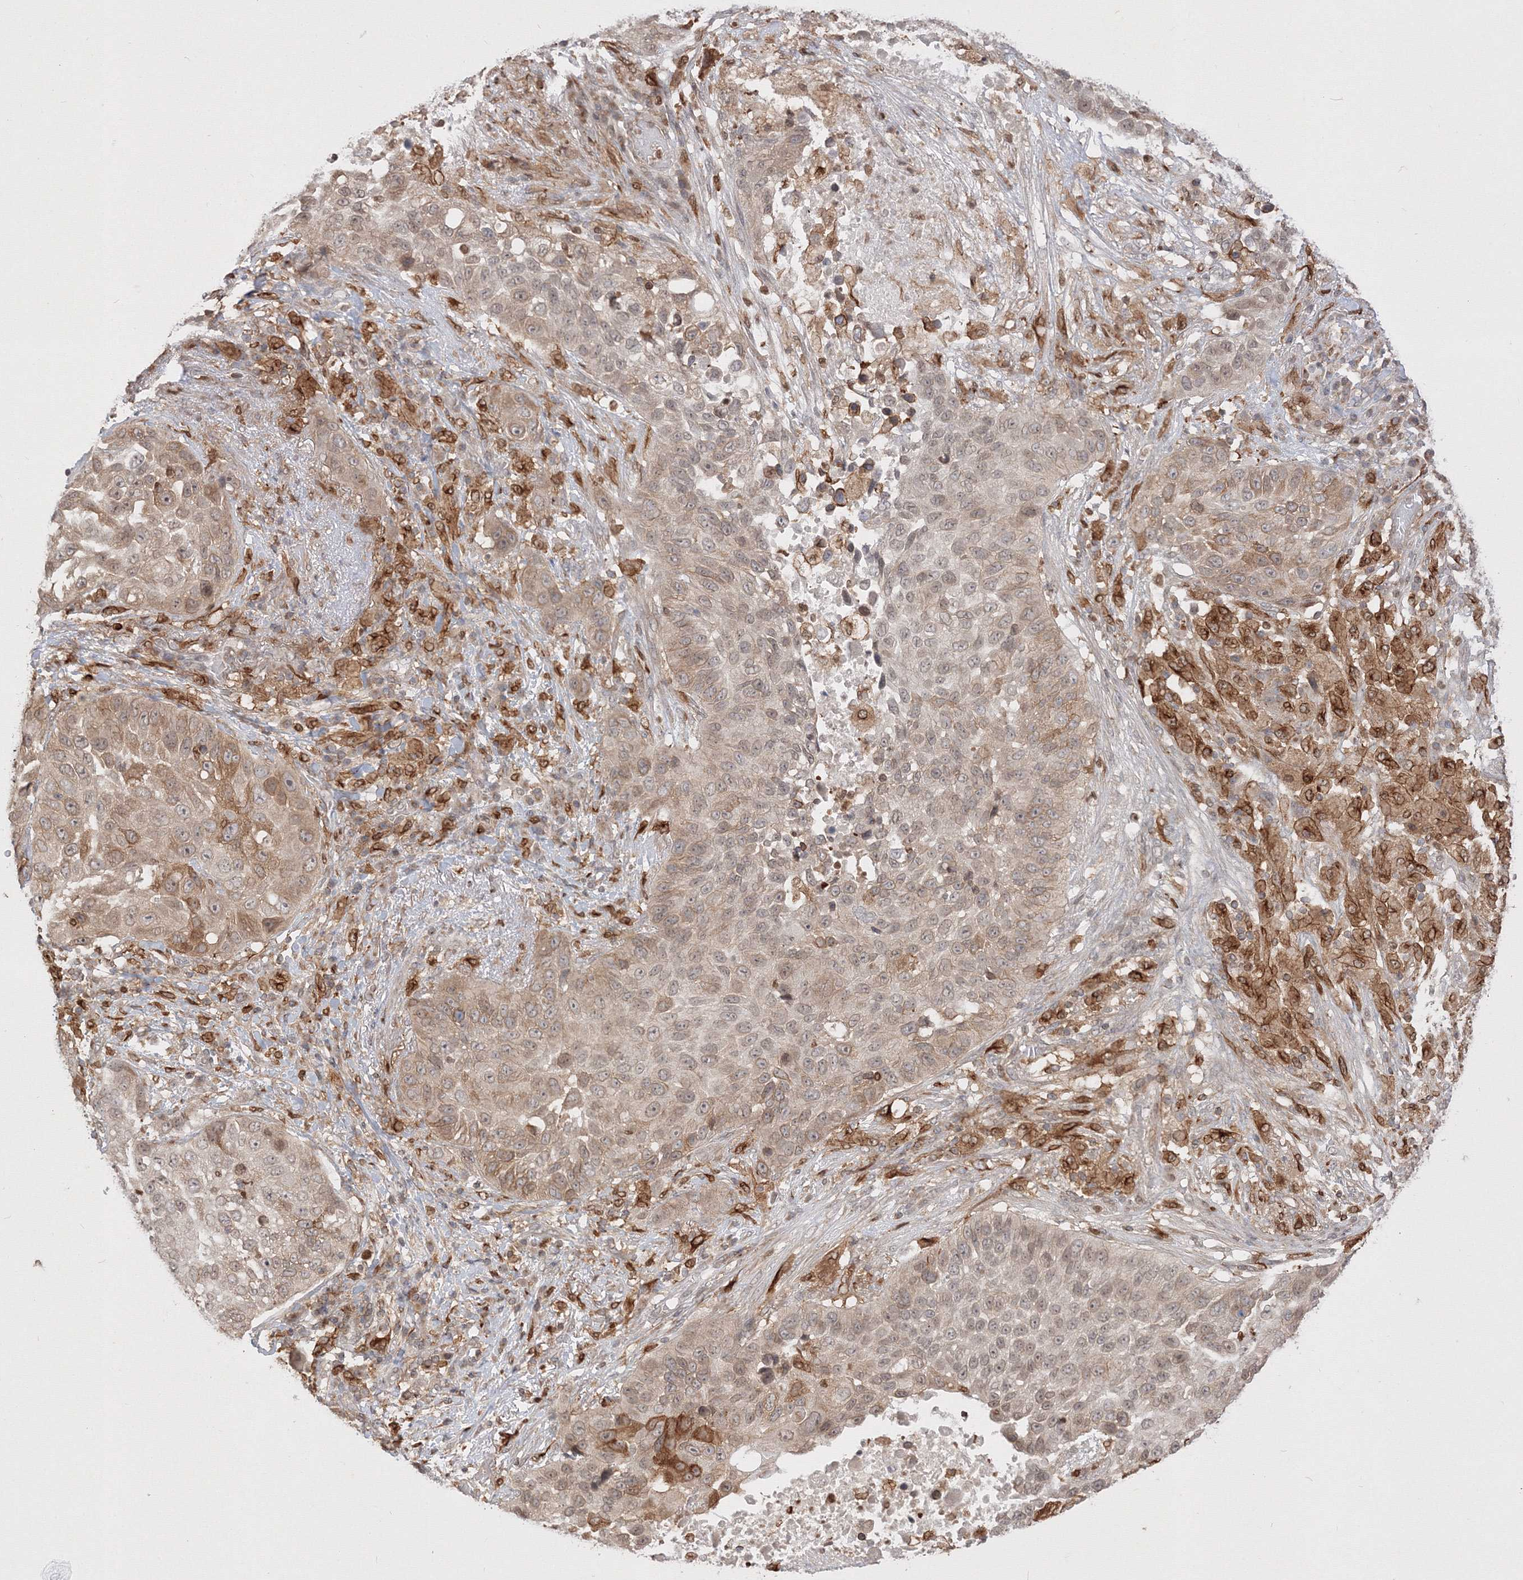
{"staining": {"intensity": "moderate", "quantity": "<25%", "location": "cytoplasmic/membranous"}, "tissue": "lung cancer", "cell_type": "Tumor cells", "image_type": "cancer", "snomed": [{"axis": "morphology", "description": "Squamous cell carcinoma, NOS"}, {"axis": "topography", "description": "Lung"}], "caption": "High-magnification brightfield microscopy of lung cancer stained with DAB (brown) and counterstained with hematoxylin (blue). tumor cells exhibit moderate cytoplasmic/membranous expression is seen in about<25% of cells. (DAB (3,3'-diaminobenzidine) = brown stain, brightfield microscopy at high magnification).", "gene": "TMEM50B", "patient": {"sex": "male", "age": 57}}